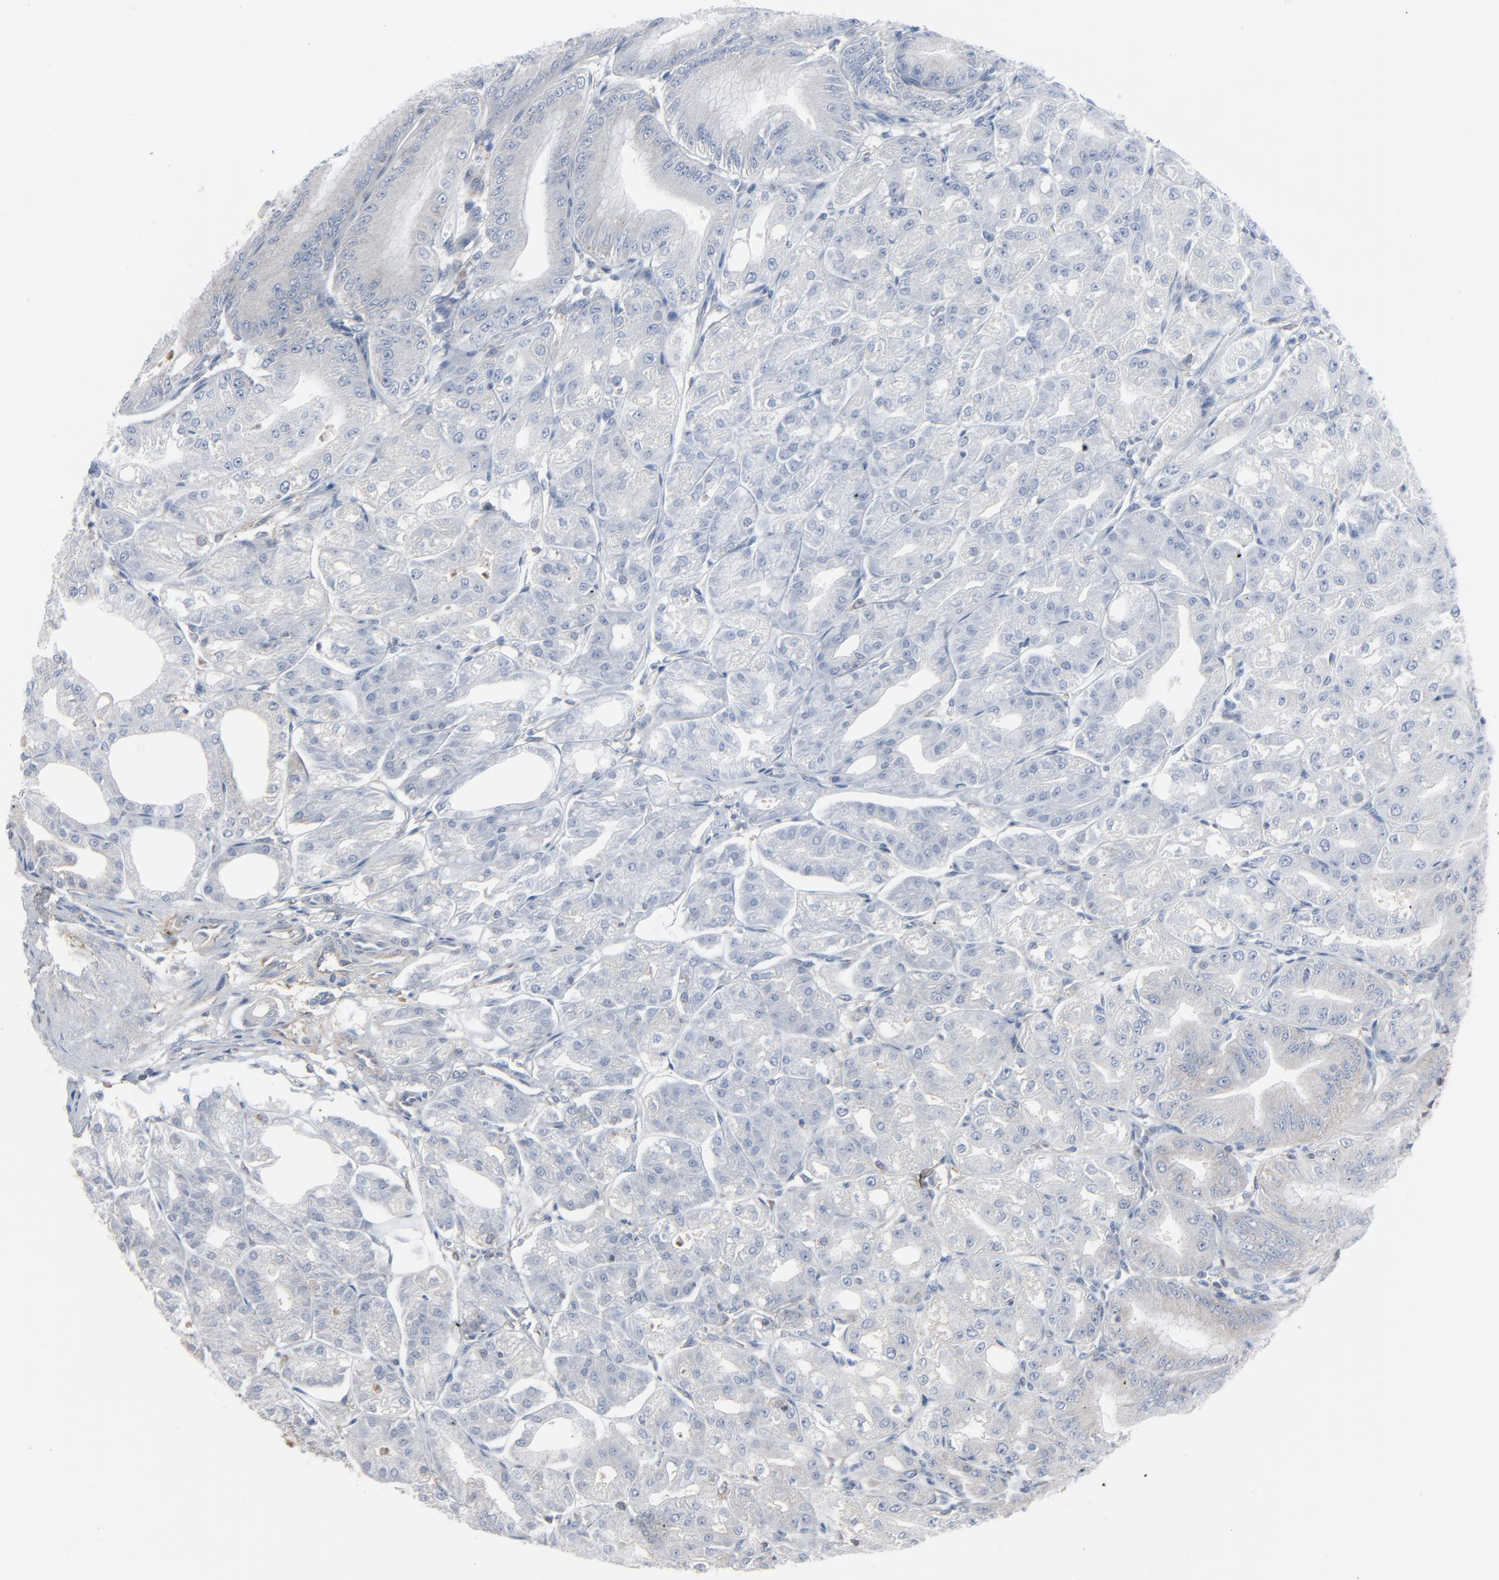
{"staining": {"intensity": "moderate", "quantity": "25%-75%", "location": "cytoplasmic/membranous"}, "tissue": "stomach", "cell_type": "Glandular cells", "image_type": "normal", "snomed": [{"axis": "morphology", "description": "Normal tissue, NOS"}, {"axis": "topography", "description": "Stomach, lower"}], "caption": "Moderate cytoplasmic/membranous positivity for a protein is identified in about 25%-75% of glandular cells of unremarkable stomach using IHC.", "gene": "OPTN", "patient": {"sex": "male", "age": 71}}